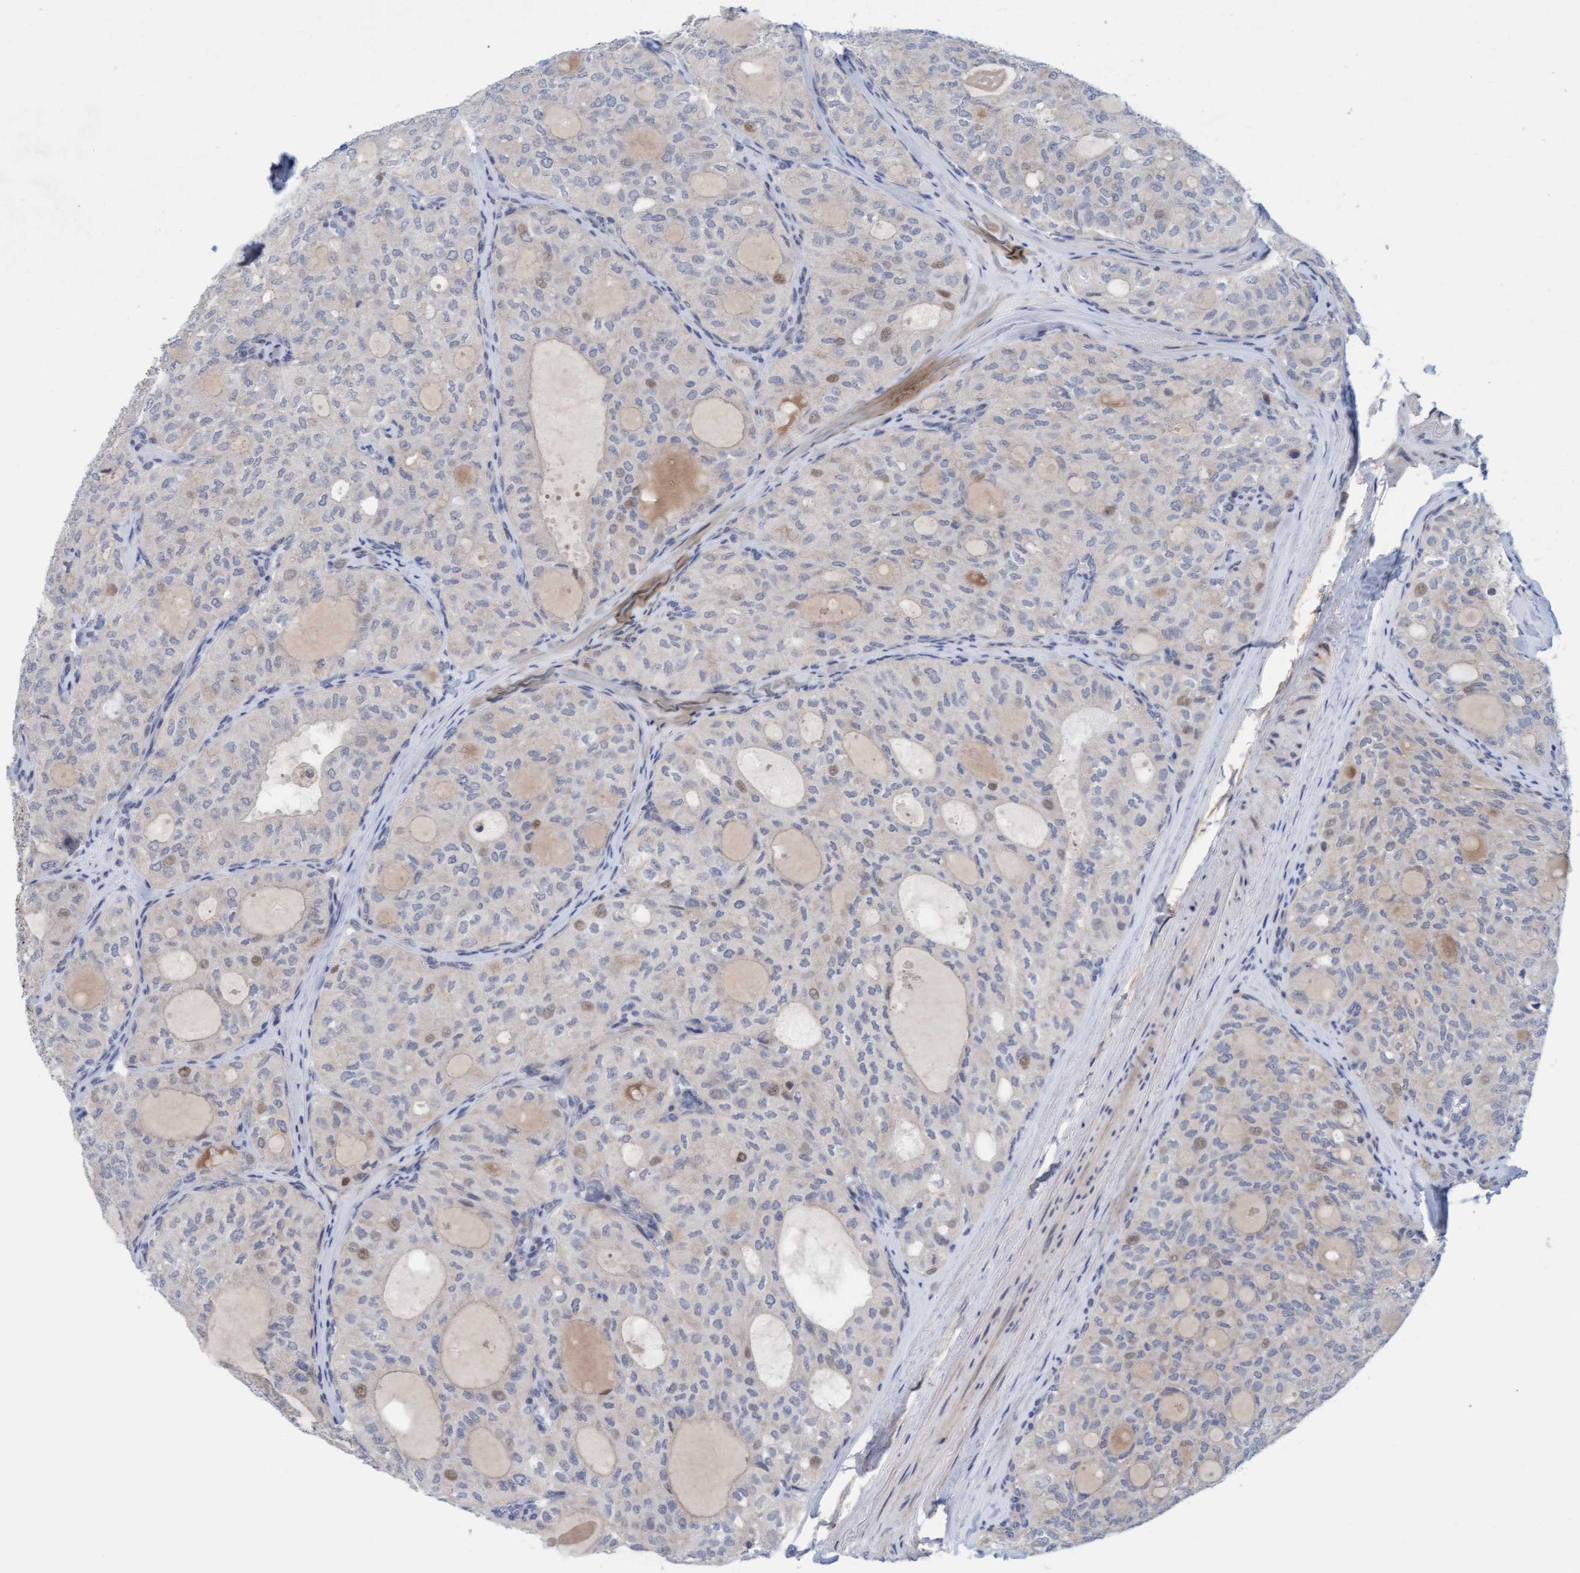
{"staining": {"intensity": "weak", "quantity": "<25%", "location": "nuclear"}, "tissue": "thyroid cancer", "cell_type": "Tumor cells", "image_type": "cancer", "snomed": [{"axis": "morphology", "description": "Follicular adenoma carcinoma, NOS"}, {"axis": "topography", "description": "Thyroid gland"}], "caption": "Immunohistochemistry micrograph of thyroid cancer (follicular adenoma carcinoma) stained for a protein (brown), which exhibits no staining in tumor cells.", "gene": "ZC3H3", "patient": {"sex": "male", "age": 75}}